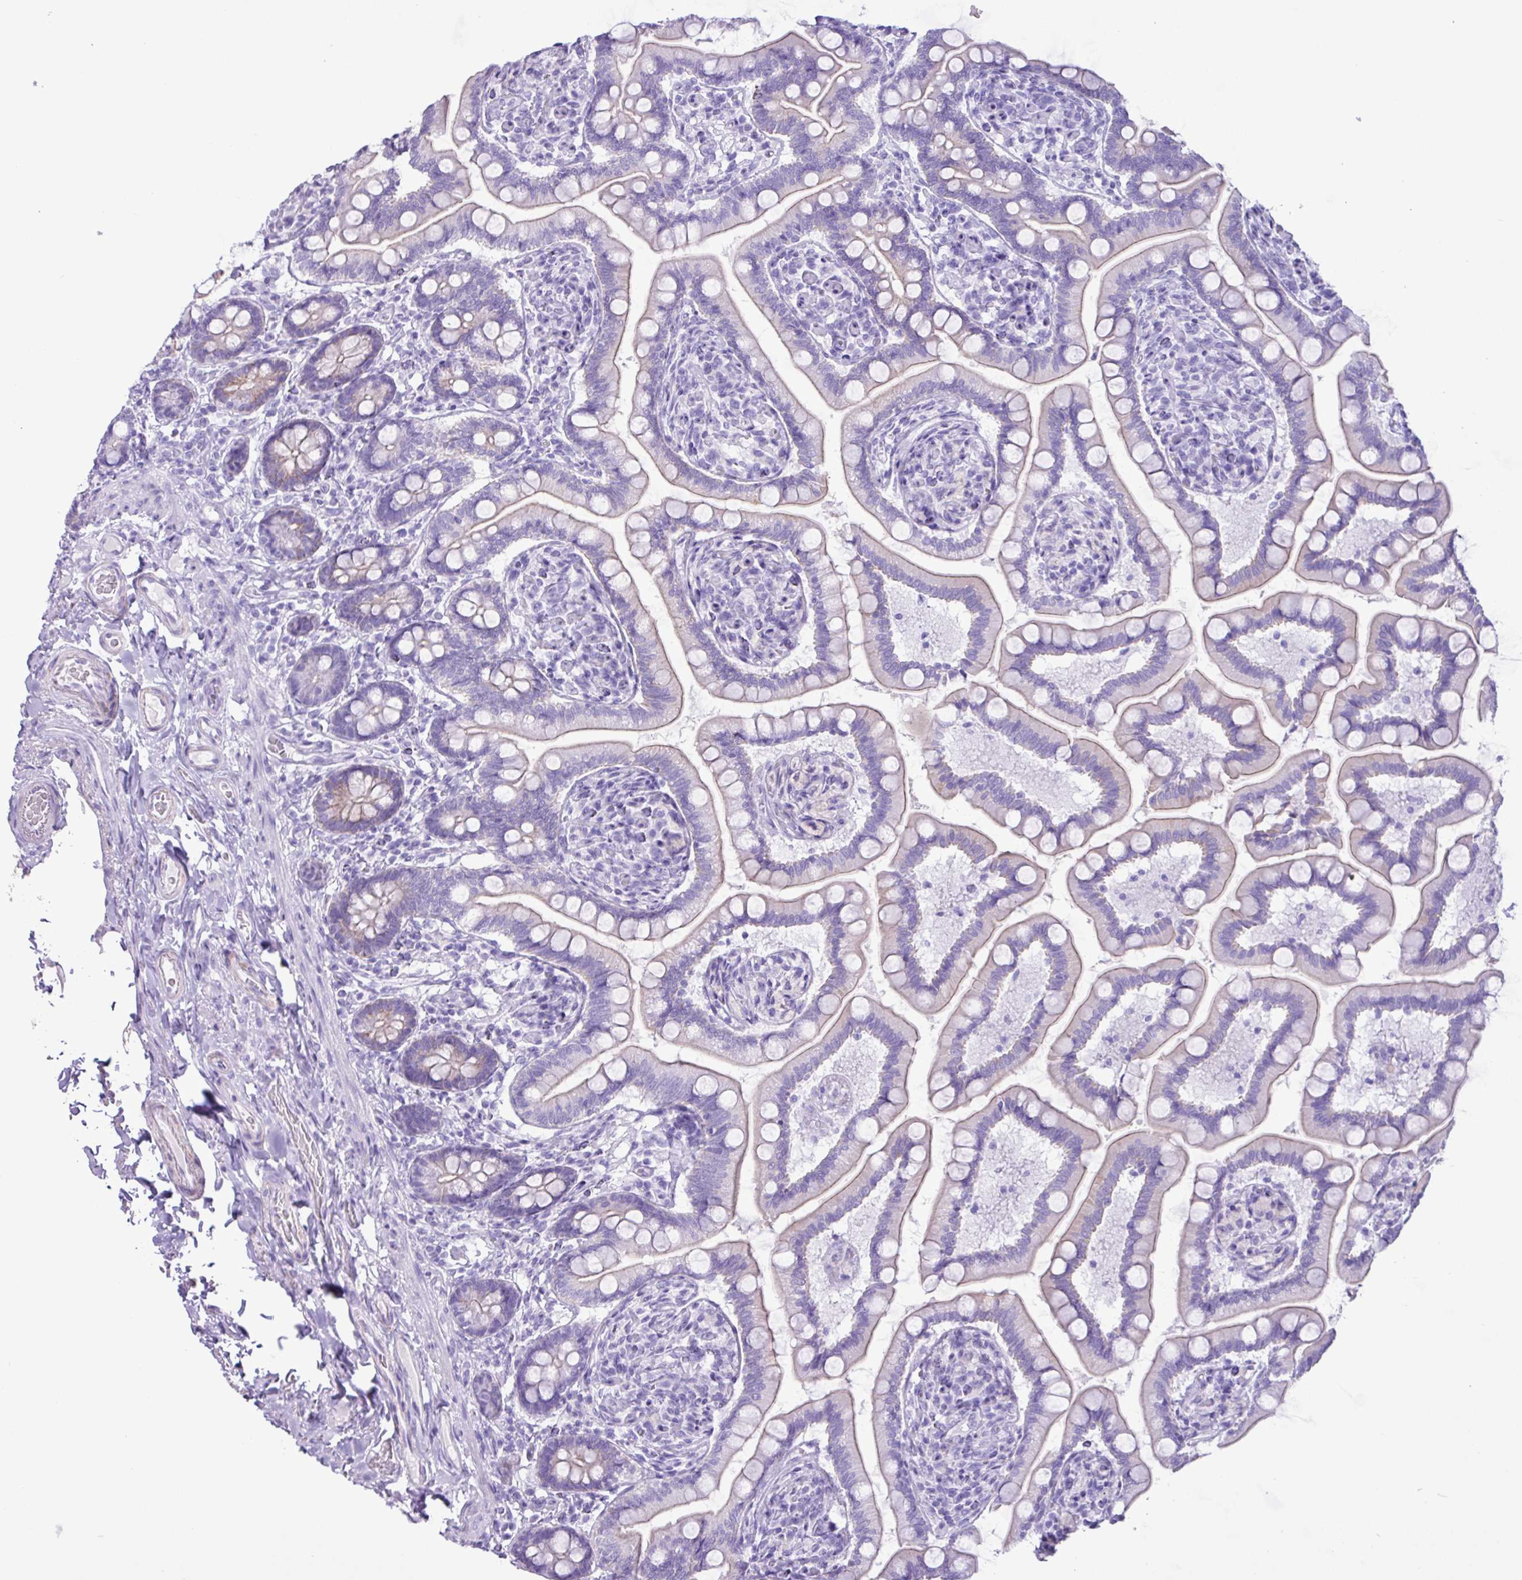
{"staining": {"intensity": "weak", "quantity": "25%-75%", "location": "cytoplasmic/membranous"}, "tissue": "small intestine", "cell_type": "Glandular cells", "image_type": "normal", "snomed": [{"axis": "morphology", "description": "Normal tissue, NOS"}, {"axis": "topography", "description": "Small intestine"}], "caption": "An immunohistochemistry (IHC) micrograph of normal tissue is shown. Protein staining in brown shows weak cytoplasmic/membranous positivity in small intestine within glandular cells.", "gene": "CKMT2", "patient": {"sex": "female", "age": 64}}